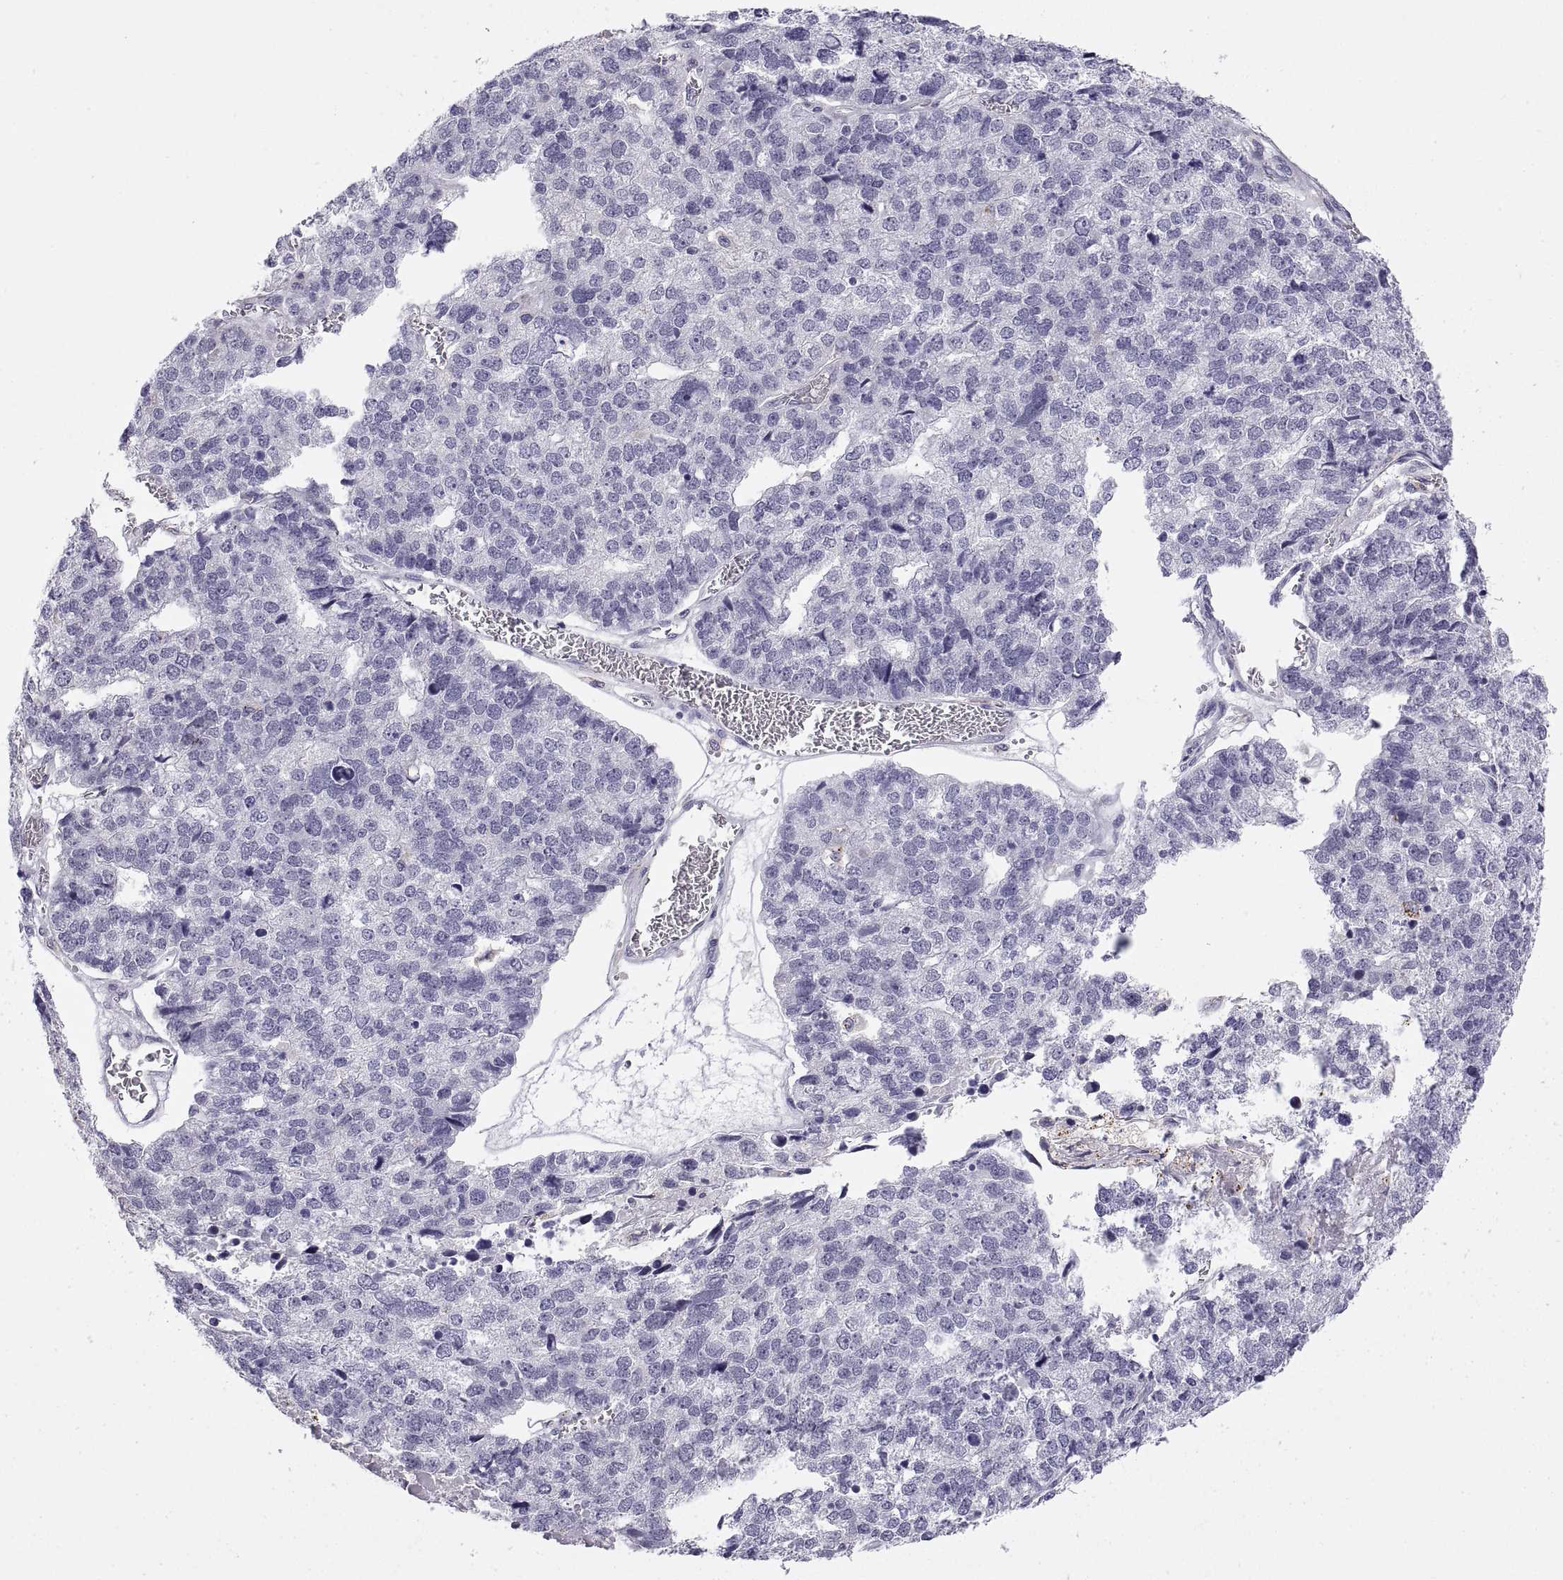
{"staining": {"intensity": "negative", "quantity": "none", "location": "none"}, "tissue": "stomach cancer", "cell_type": "Tumor cells", "image_type": "cancer", "snomed": [{"axis": "morphology", "description": "Adenocarcinoma, NOS"}, {"axis": "topography", "description": "Stomach"}], "caption": "IHC micrograph of neoplastic tissue: human adenocarcinoma (stomach) stained with DAB (3,3'-diaminobenzidine) shows no significant protein positivity in tumor cells.", "gene": "RGS19", "patient": {"sex": "male", "age": 69}}